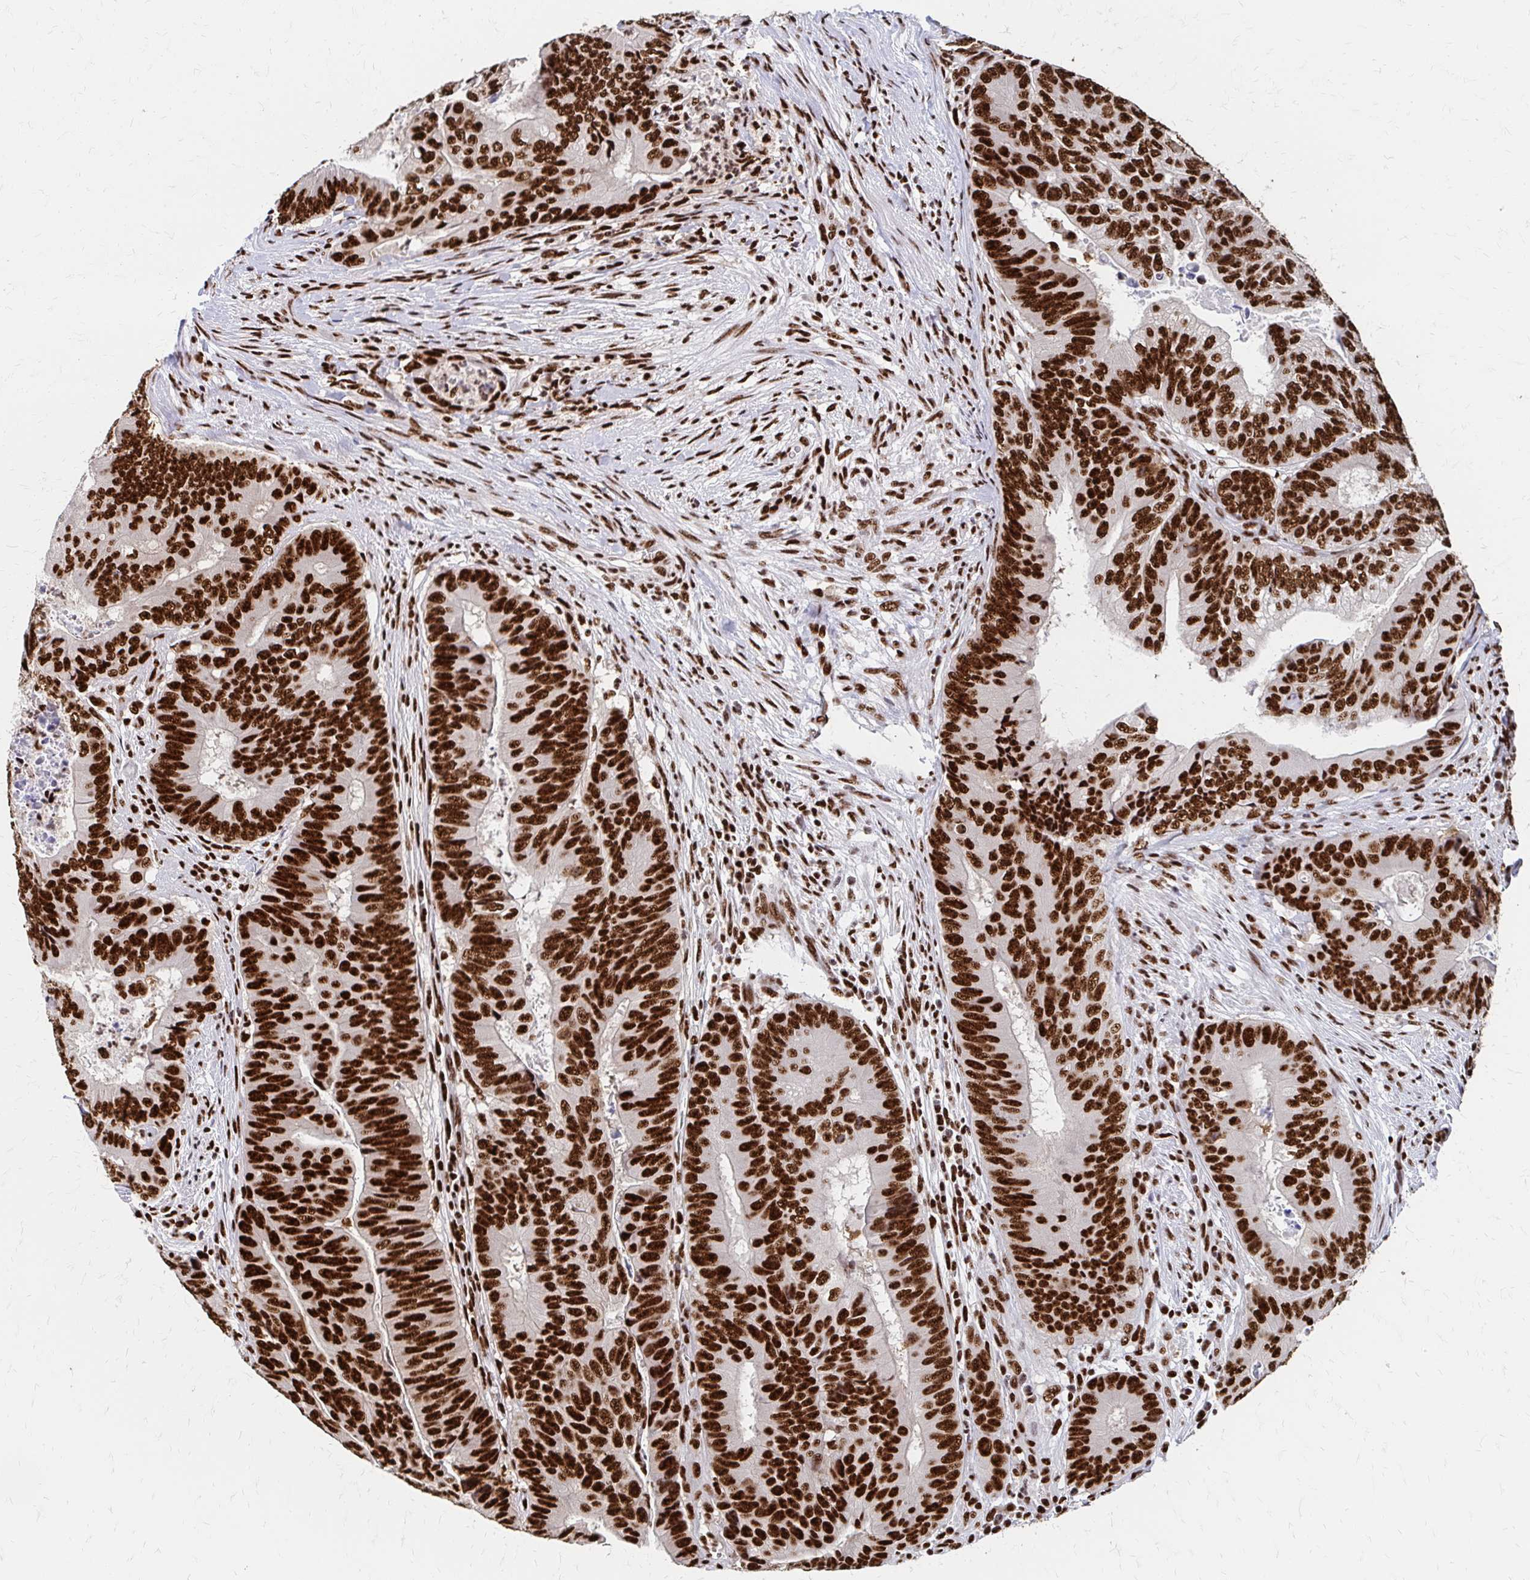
{"staining": {"intensity": "strong", "quantity": ">75%", "location": "nuclear"}, "tissue": "colorectal cancer", "cell_type": "Tumor cells", "image_type": "cancer", "snomed": [{"axis": "morphology", "description": "Adenocarcinoma, NOS"}, {"axis": "topography", "description": "Colon"}], "caption": "Adenocarcinoma (colorectal) stained with IHC shows strong nuclear expression in approximately >75% of tumor cells.", "gene": "CNKSR3", "patient": {"sex": "female", "age": 48}}